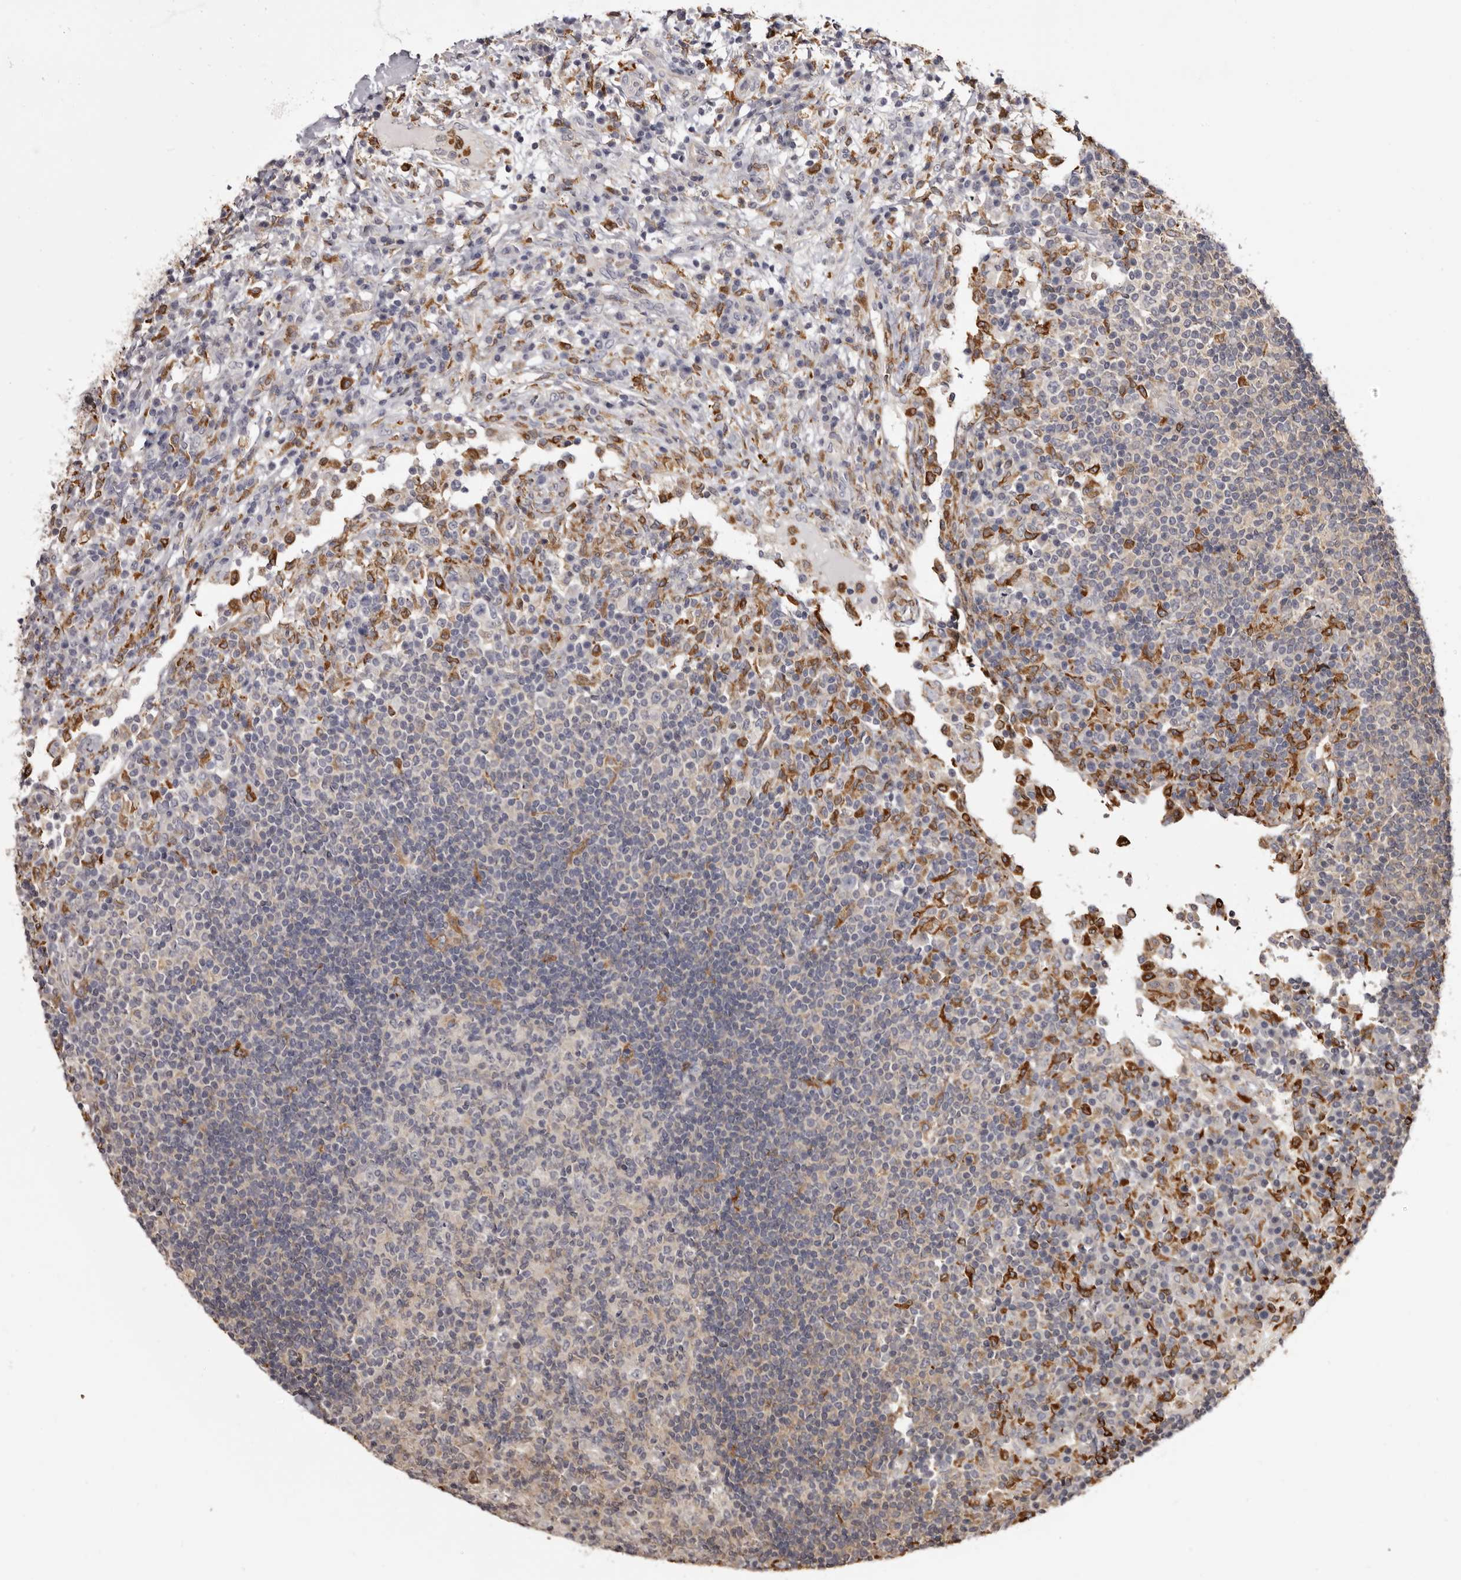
{"staining": {"intensity": "weak", "quantity": "<25%", "location": "cytoplasmic/membranous"}, "tissue": "lymph node", "cell_type": "Germinal center cells", "image_type": "normal", "snomed": [{"axis": "morphology", "description": "Normal tissue, NOS"}, {"axis": "topography", "description": "Lymph node"}], "caption": "High power microscopy micrograph of an IHC histopathology image of unremarkable lymph node, revealing no significant expression in germinal center cells.", "gene": "TNNI1", "patient": {"sex": "female", "age": 53}}